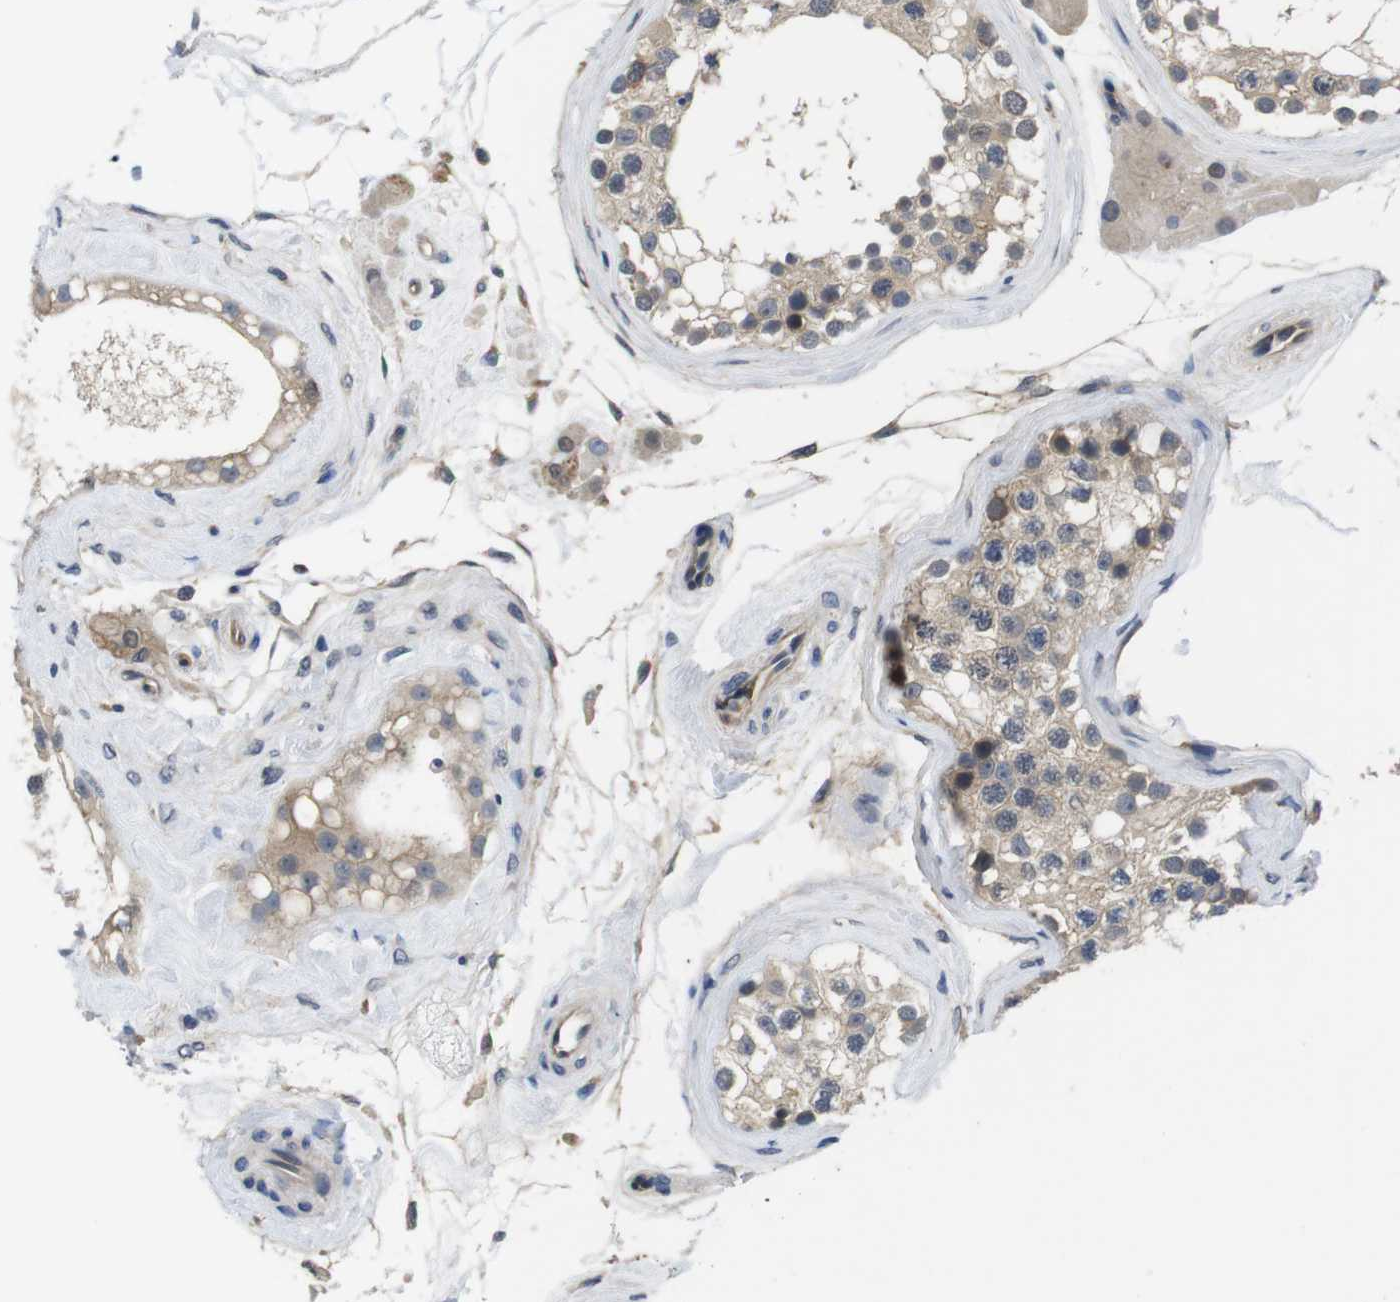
{"staining": {"intensity": "weak", "quantity": ">75%", "location": "cytoplasmic/membranous"}, "tissue": "testis", "cell_type": "Cells in seminiferous ducts", "image_type": "normal", "snomed": [{"axis": "morphology", "description": "Normal tissue, NOS"}, {"axis": "topography", "description": "Testis"}], "caption": "Immunohistochemistry micrograph of normal testis stained for a protein (brown), which demonstrates low levels of weak cytoplasmic/membranous staining in about >75% of cells in seminiferous ducts.", "gene": "FADD", "patient": {"sex": "male", "age": 68}}